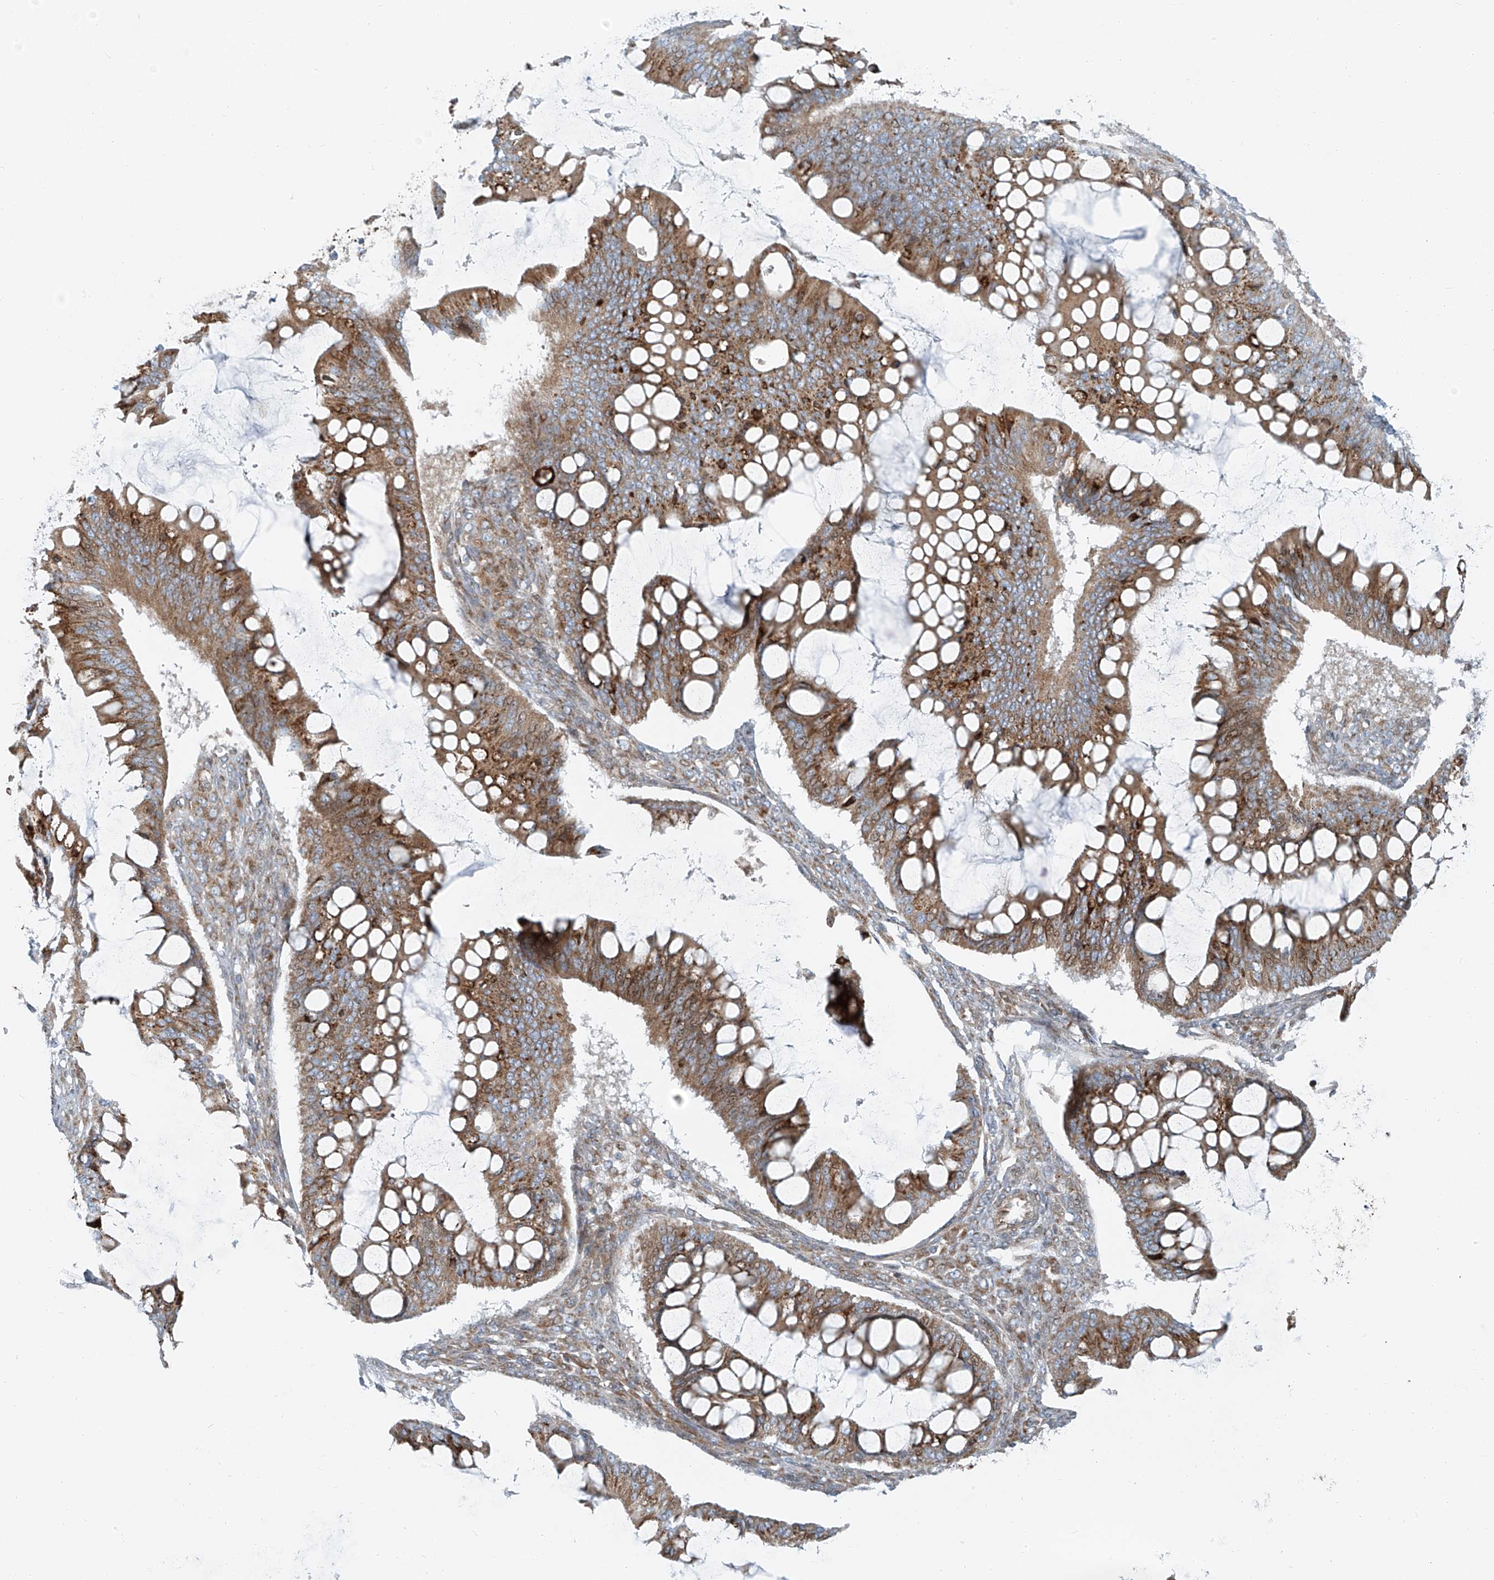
{"staining": {"intensity": "moderate", "quantity": ">75%", "location": "cytoplasmic/membranous"}, "tissue": "ovarian cancer", "cell_type": "Tumor cells", "image_type": "cancer", "snomed": [{"axis": "morphology", "description": "Cystadenocarcinoma, mucinous, NOS"}, {"axis": "topography", "description": "Ovary"}], "caption": "Protein staining of ovarian mucinous cystadenocarcinoma tissue demonstrates moderate cytoplasmic/membranous staining in approximately >75% of tumor cells.", "gene": "HIC2", "patient": {"sex": "female", "age": 73}}